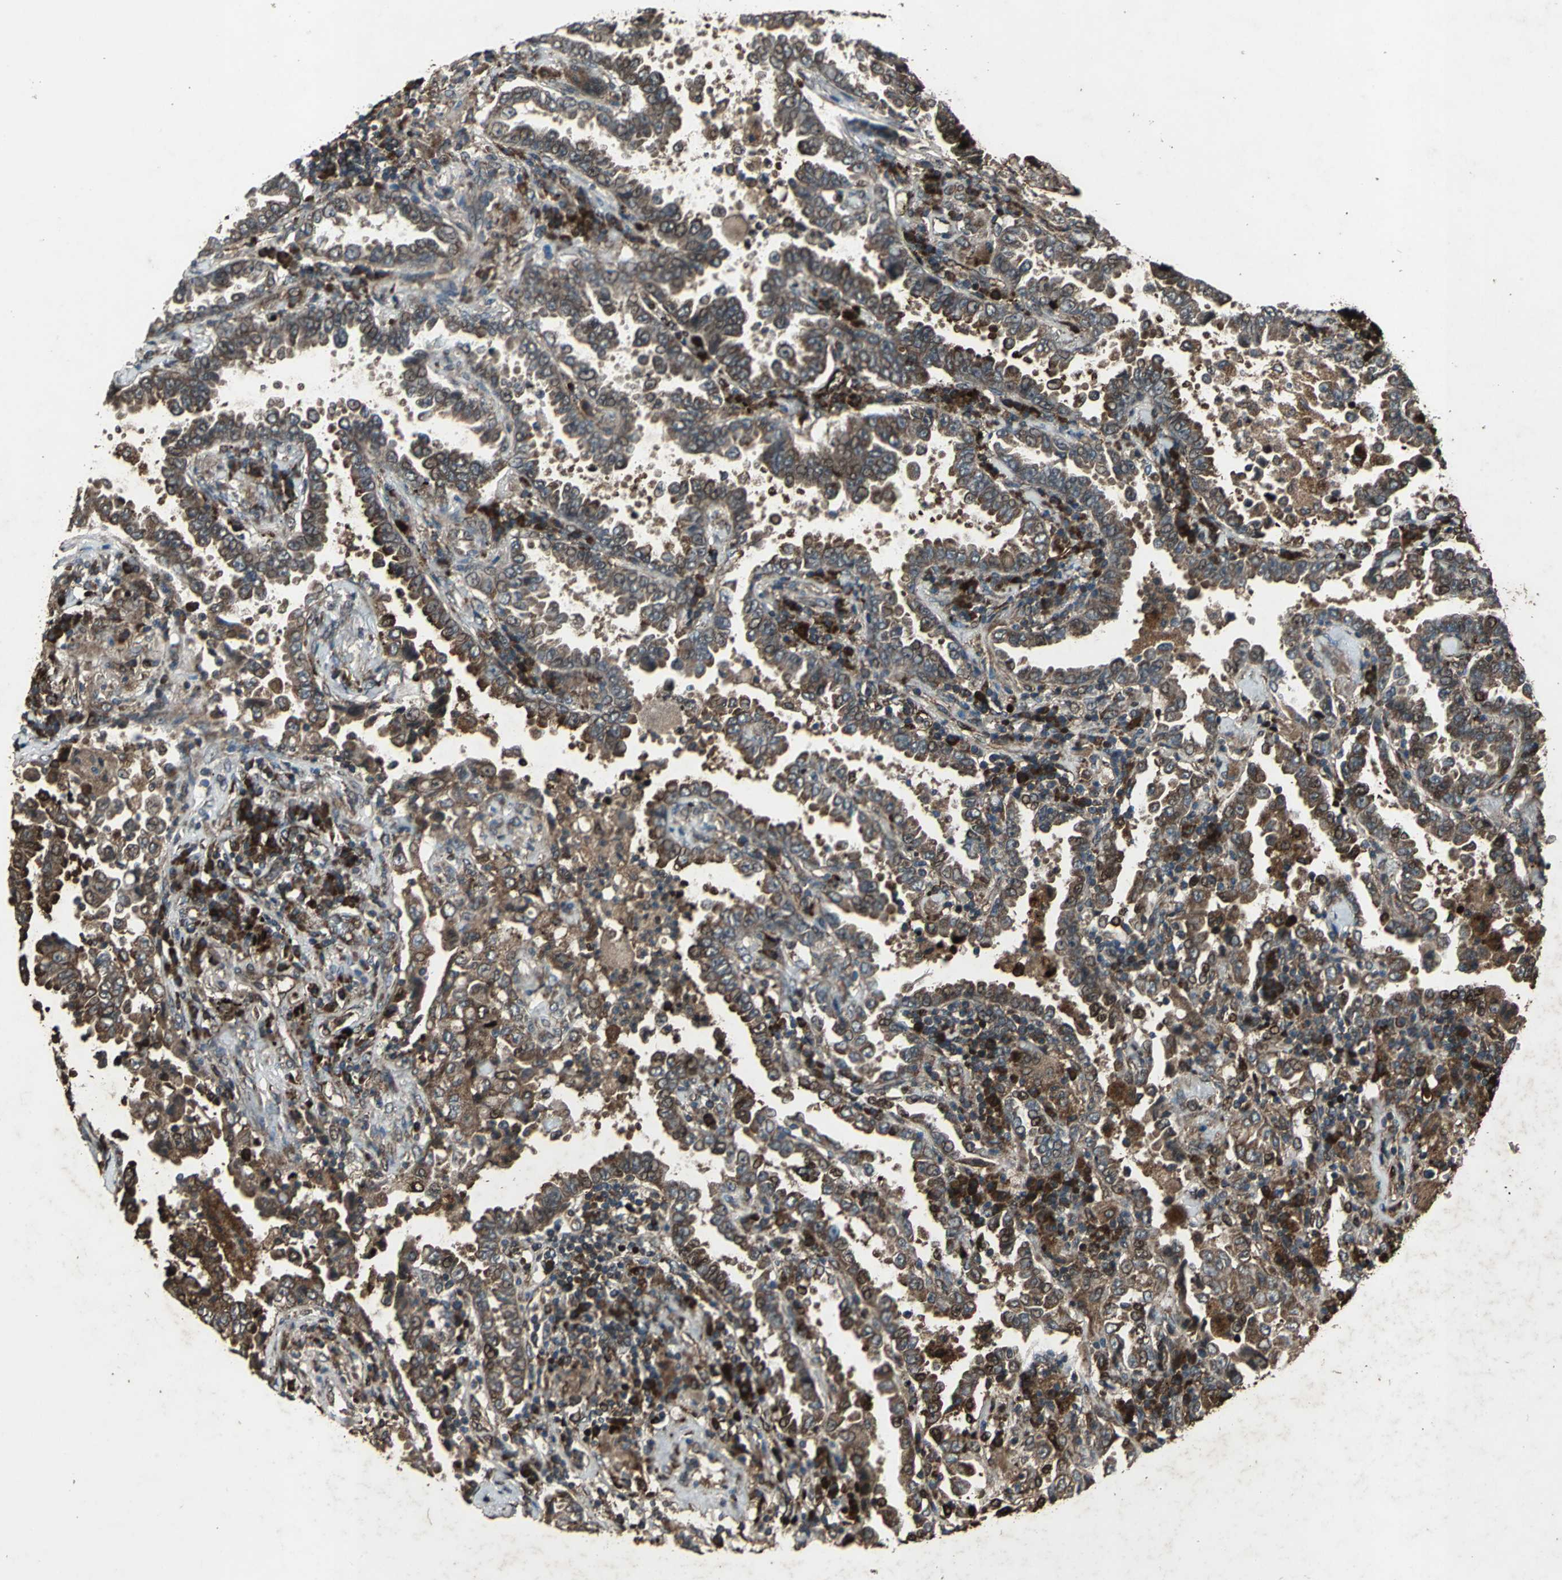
{"staining": {"intensity": "strong", "quantity": ">75%", "location": "cytoplasmic/membranous"}, "tissue": "lung cancer", "cell_type": "Tumor cells", "image_type": "cancer", "snomed": [{"axis": "morphology", "description": "Normal tissue, NOS"}, {"axis": "morphology", "description": "Inflammation, NOS"}, {"axis": "morphology", "description": "Adenocarcinoma, NOS"}, {"axis": "topography", "description": "Lung"}], "caption": "Human lung adenocarcinoma stained for a protein (brown) exhibits strong cytoplasmic/membranous positive staining in approximately >75% of tumor cells.", "gene": "SEPTIN4", "patient": {"sex": "female", "age": 64}}